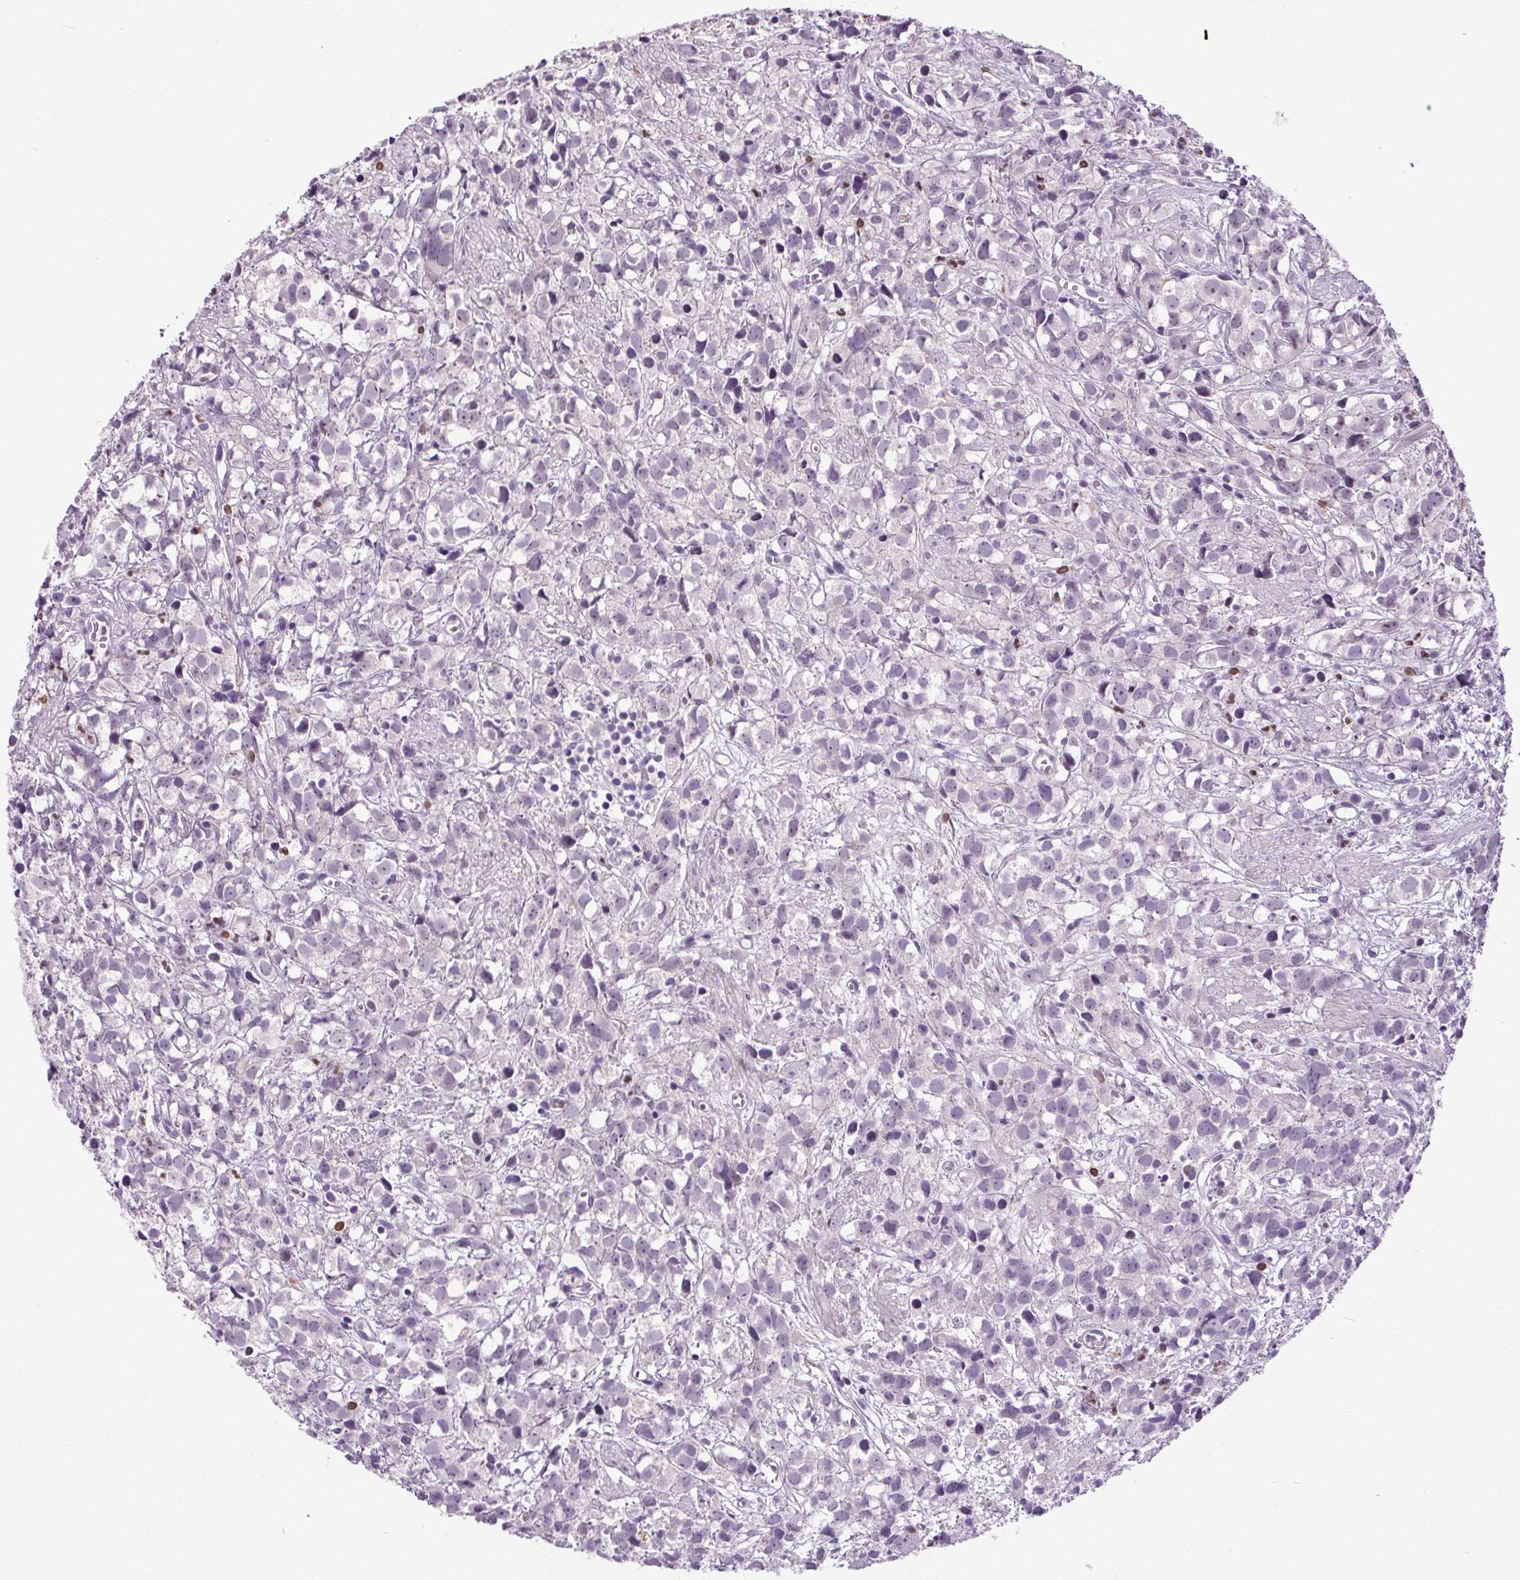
{"staining": {"intensity": "negative", "quantity": "none", "location": "none"}, "tissue": "prostate cancer", "cell_type": "Tumor cells", "image_type": "cancer", "snomed": [{"axis": "morphology", "description": "Adenocarcinoma, High grade"}, {"axis": "topography", "description": "Prostate"}], "caption": "Tumor cells are negative for brown protein staining in prostate adenocarcinoma (high-grade). (DAB (3,3'-diaminobenzidine) immunohistochemistry (IHC), high magnification).", "gene": "TMEM240", "patient": {"sex": "male", "age": 68}}